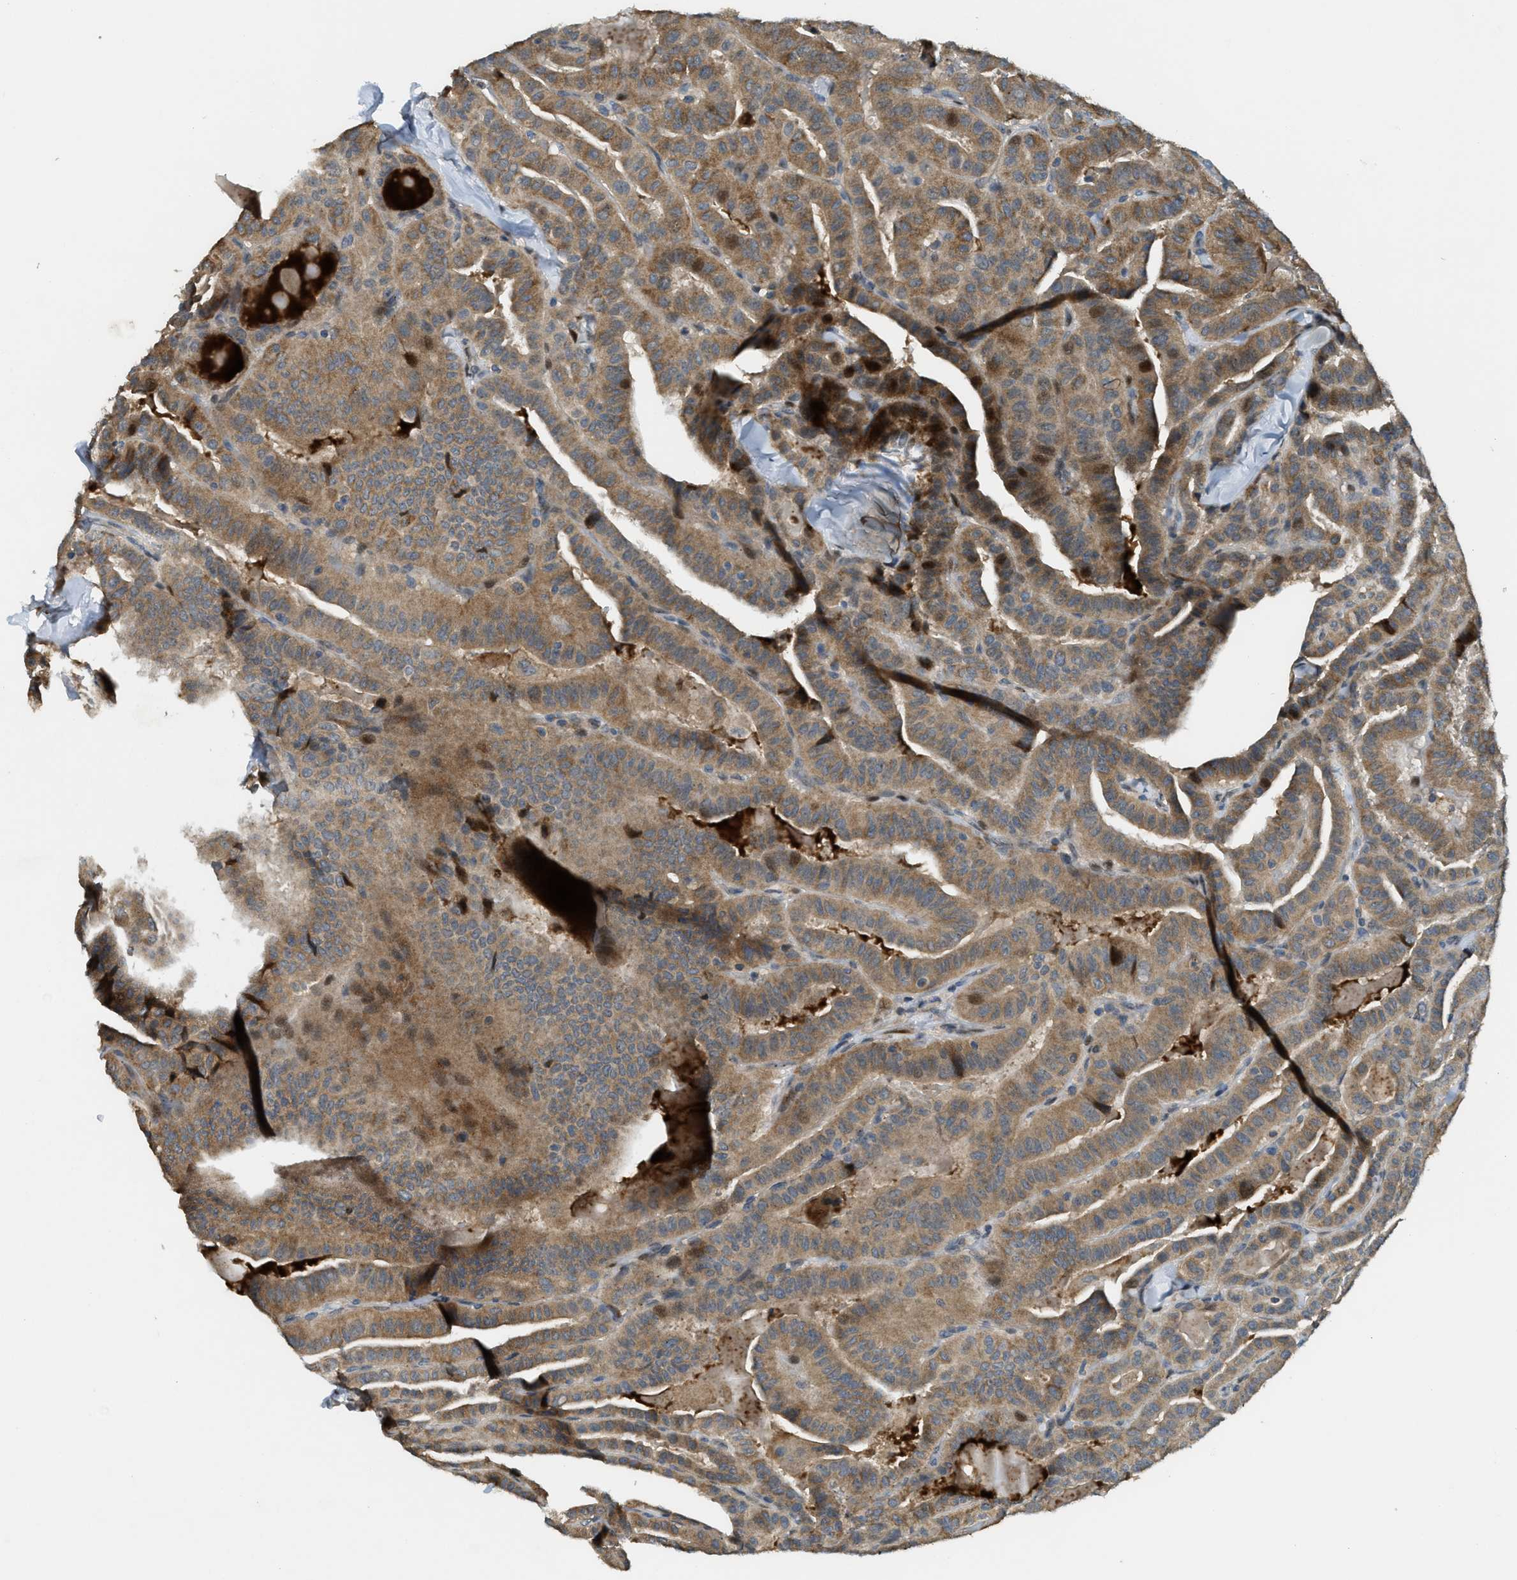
{"staining": {"intensity": "moderate", "quantity": ">75%", "location": "cytoplasmic/membranous"}, "tissue": "thyroid cancer", "cell_type": "Tumor cells", "image_type": "cancer", "snomed": [{"axis": "morphology", "description": "Papillary adenocarcinoma, NOS"}, {"axis": "topography", "description": "Thyroid gland"}], "caption": "This micrograph demonstrates immunohistochemistry (IHC) staining of papillary adenocarcinoma (thyroid), with medium moderate cytoplasmic/membranous expression in approximately >75% of tumor cells.", "gene": "TRAPPC14", "patient": {"sex": "male", "age": 77}}